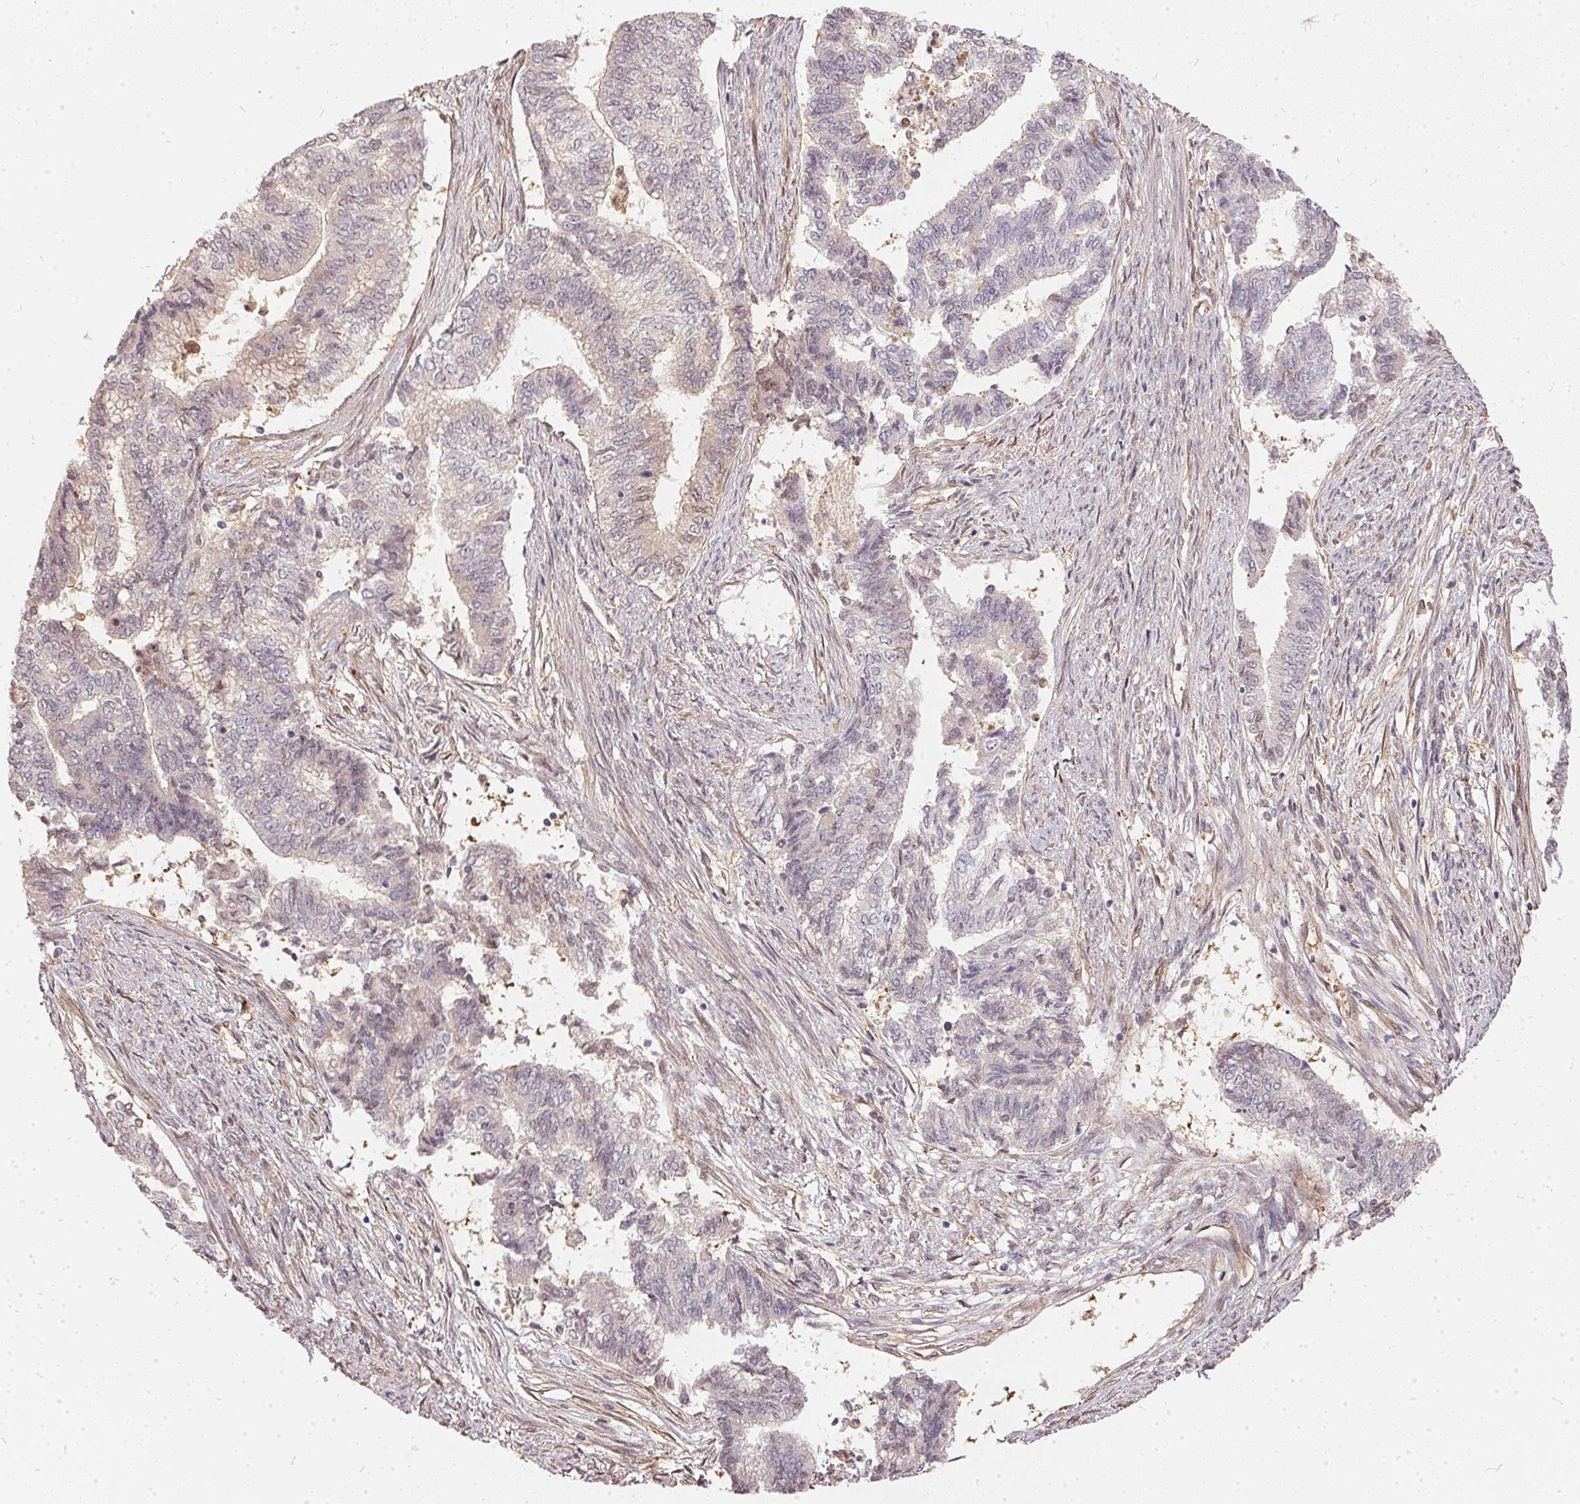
{"staining": {"intensity": "weak", "quantity": "<25%", "location": "cytoplasmic/membranous,nuclear"}, "tissue": "endometrial cancer", "cell_type": "Tumor cells", "image_type": "cancer", "snomed": [{"axis": "morphology", "description": "Adenocarcinoma, NOS"}, {"axis": "topography", "description": "Endometrium"}], "caption": "This image is of endometrial cancer (adenocarcinoma) stained with immunohistochemistry (IHC) to label a protein in brown with the nuclei are counter-stained blue. There is no expression in tumor cells.", "gene": "BLMH", "patient": {"sex": "female", "age": 65}}